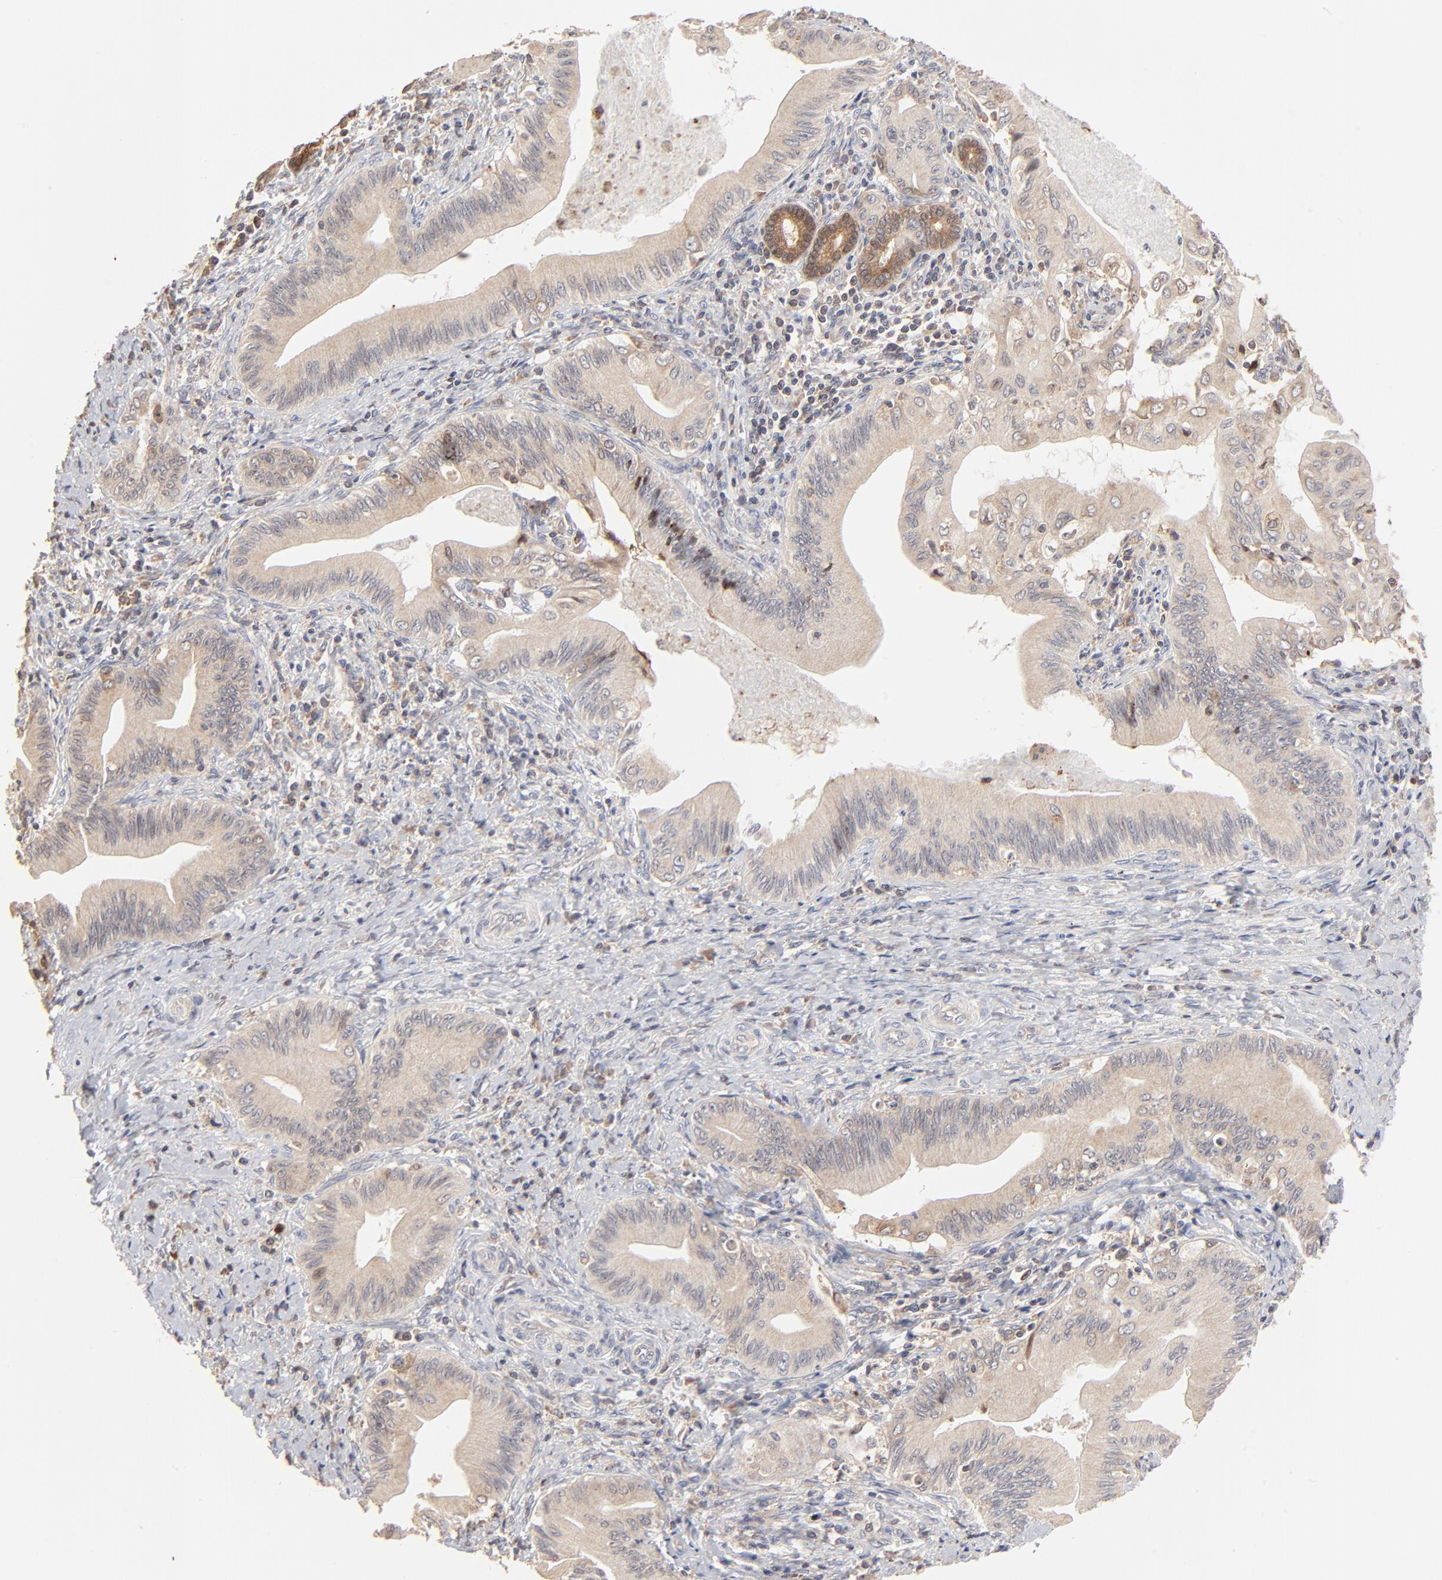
{"staining": {"intensity": "weak", "quantity": "<25%", "location": "cytoplasmic/membranous"}, "tissue": "liver cancer", "cell_type": "Tumor cells", "image_type": "cancer", "snomed": [{"axis": "morphology", "description": "Cholangiocarcinoma"}, {"axis": "topography", "description": "Liver"}], "caption": "Photomicrograph shows no protein positivity in tumor cells of liver cholangiocarcinoma tissue.", "gene": "RNF213", "patient": {"sex": "male", "age": 58}}